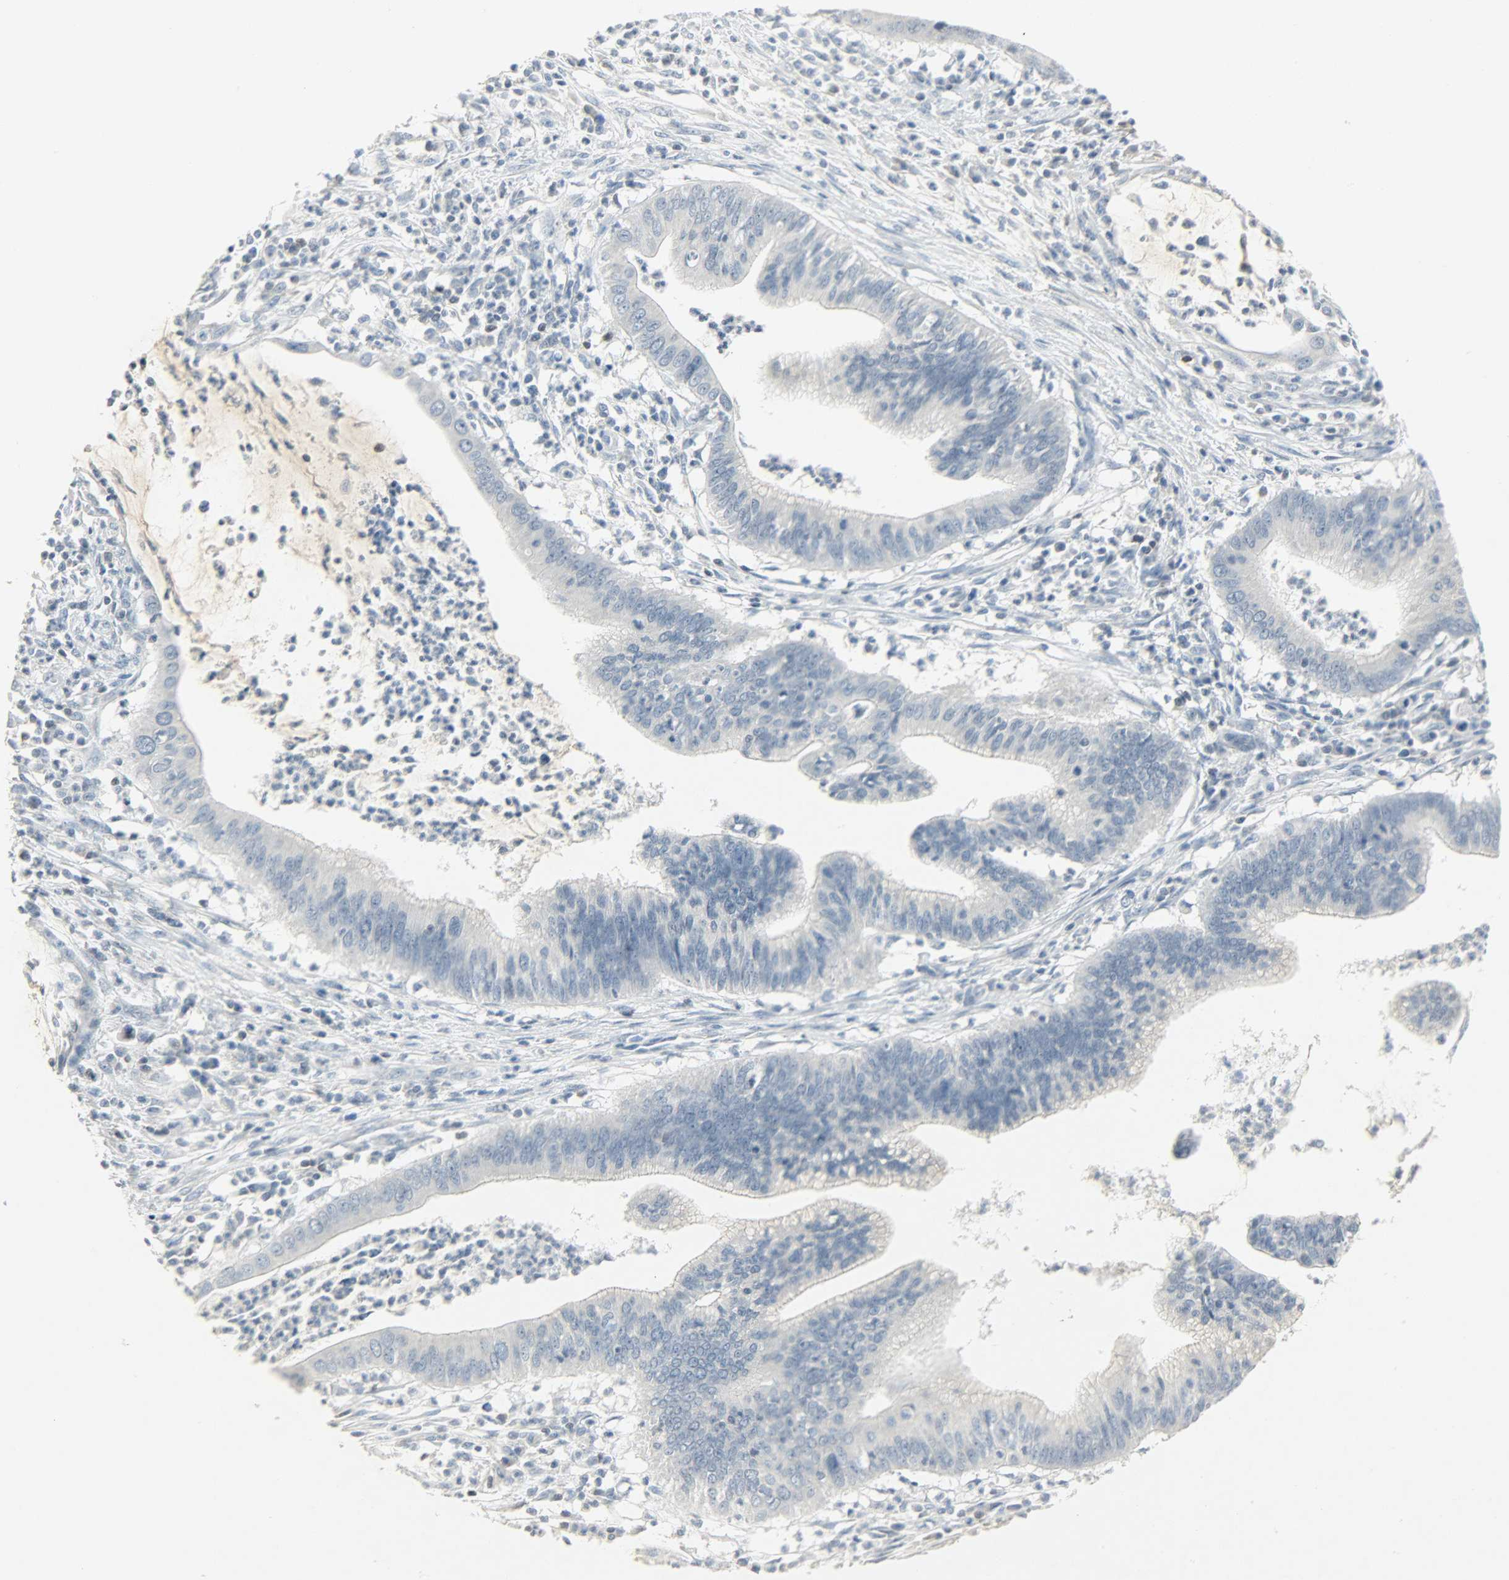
{"staining": {"intensity": "negative", "quantity": "none", "location": "none"}, "tissue": "cervical cancer", "cell_type": "Tumor cells", "image_type": "cancer", "snomed": [{"axis": "morphology", "description": "Adenocarcinoma, NOS"}, {"axis": "topography", "description": "Cervix"}], "caption": "The IHC image has no significant expression in tumor cells of cervical adenocarcinoma tissue.", "gene": "CAMK4", "patient": {"sex": "female", "age": 36}}